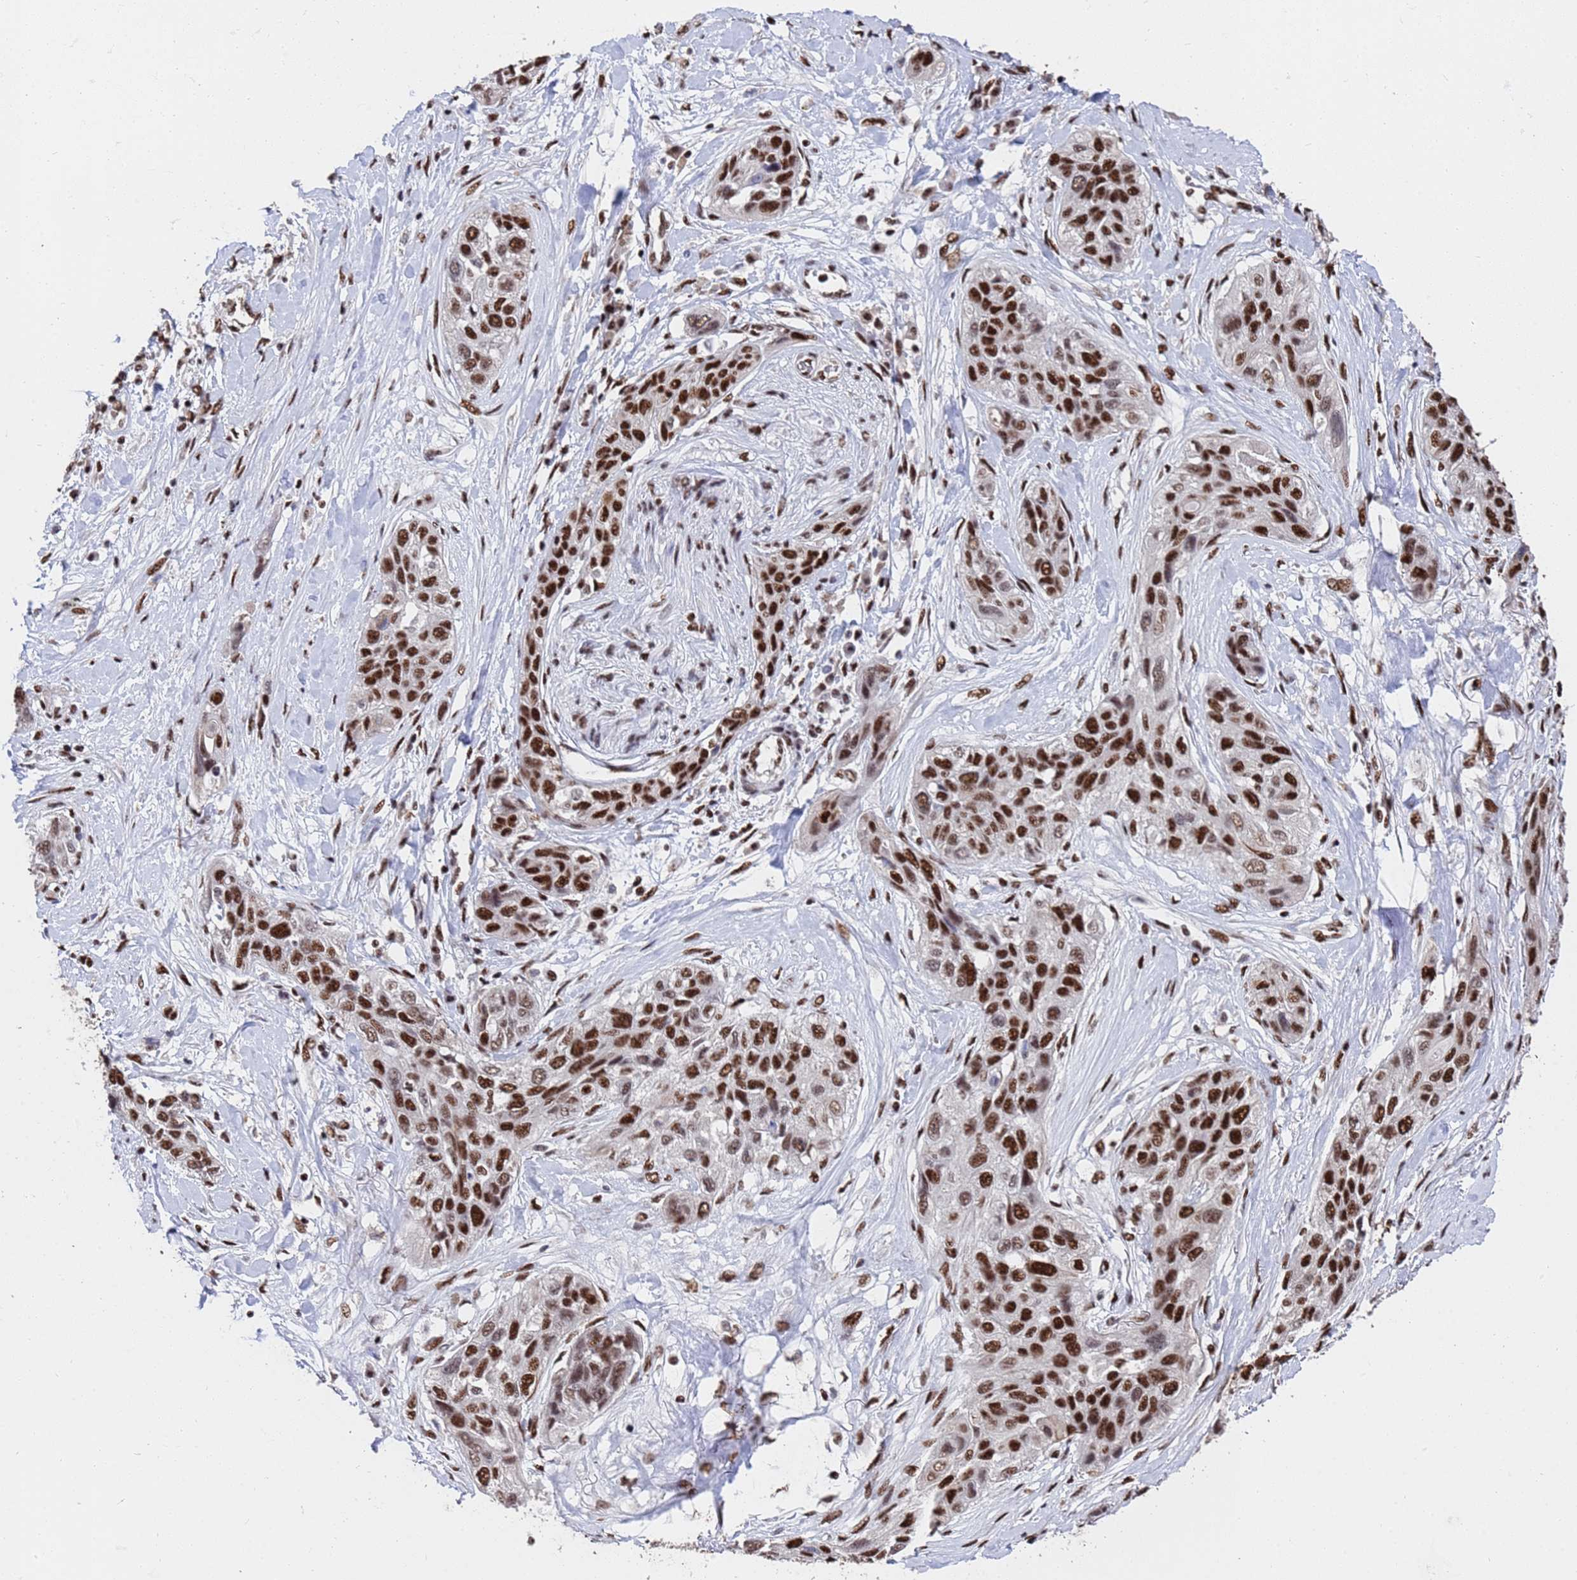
{"staining": {"intensity": "strong", "quantity": ">75%", "location": "nuclear"}, "tissue": "lung cancer", "cell_type": "Tumor cells", "image_type": "cancer", "snomed": [{"axis": "morphology", "description": "Squamous cell carcinoma, NOS"}, {"axis": "topography", "description": "Lung"}], "caption": "Immunohistochemistry photomicrograph of squamous cell carcinoma (lung) stained for a protein (brown), which demonstrates high levels of strong nuclear expression in about >75% of tumor cells.", "gene": "SF3B2", "patient": {"sex": "female", "age": 70}}